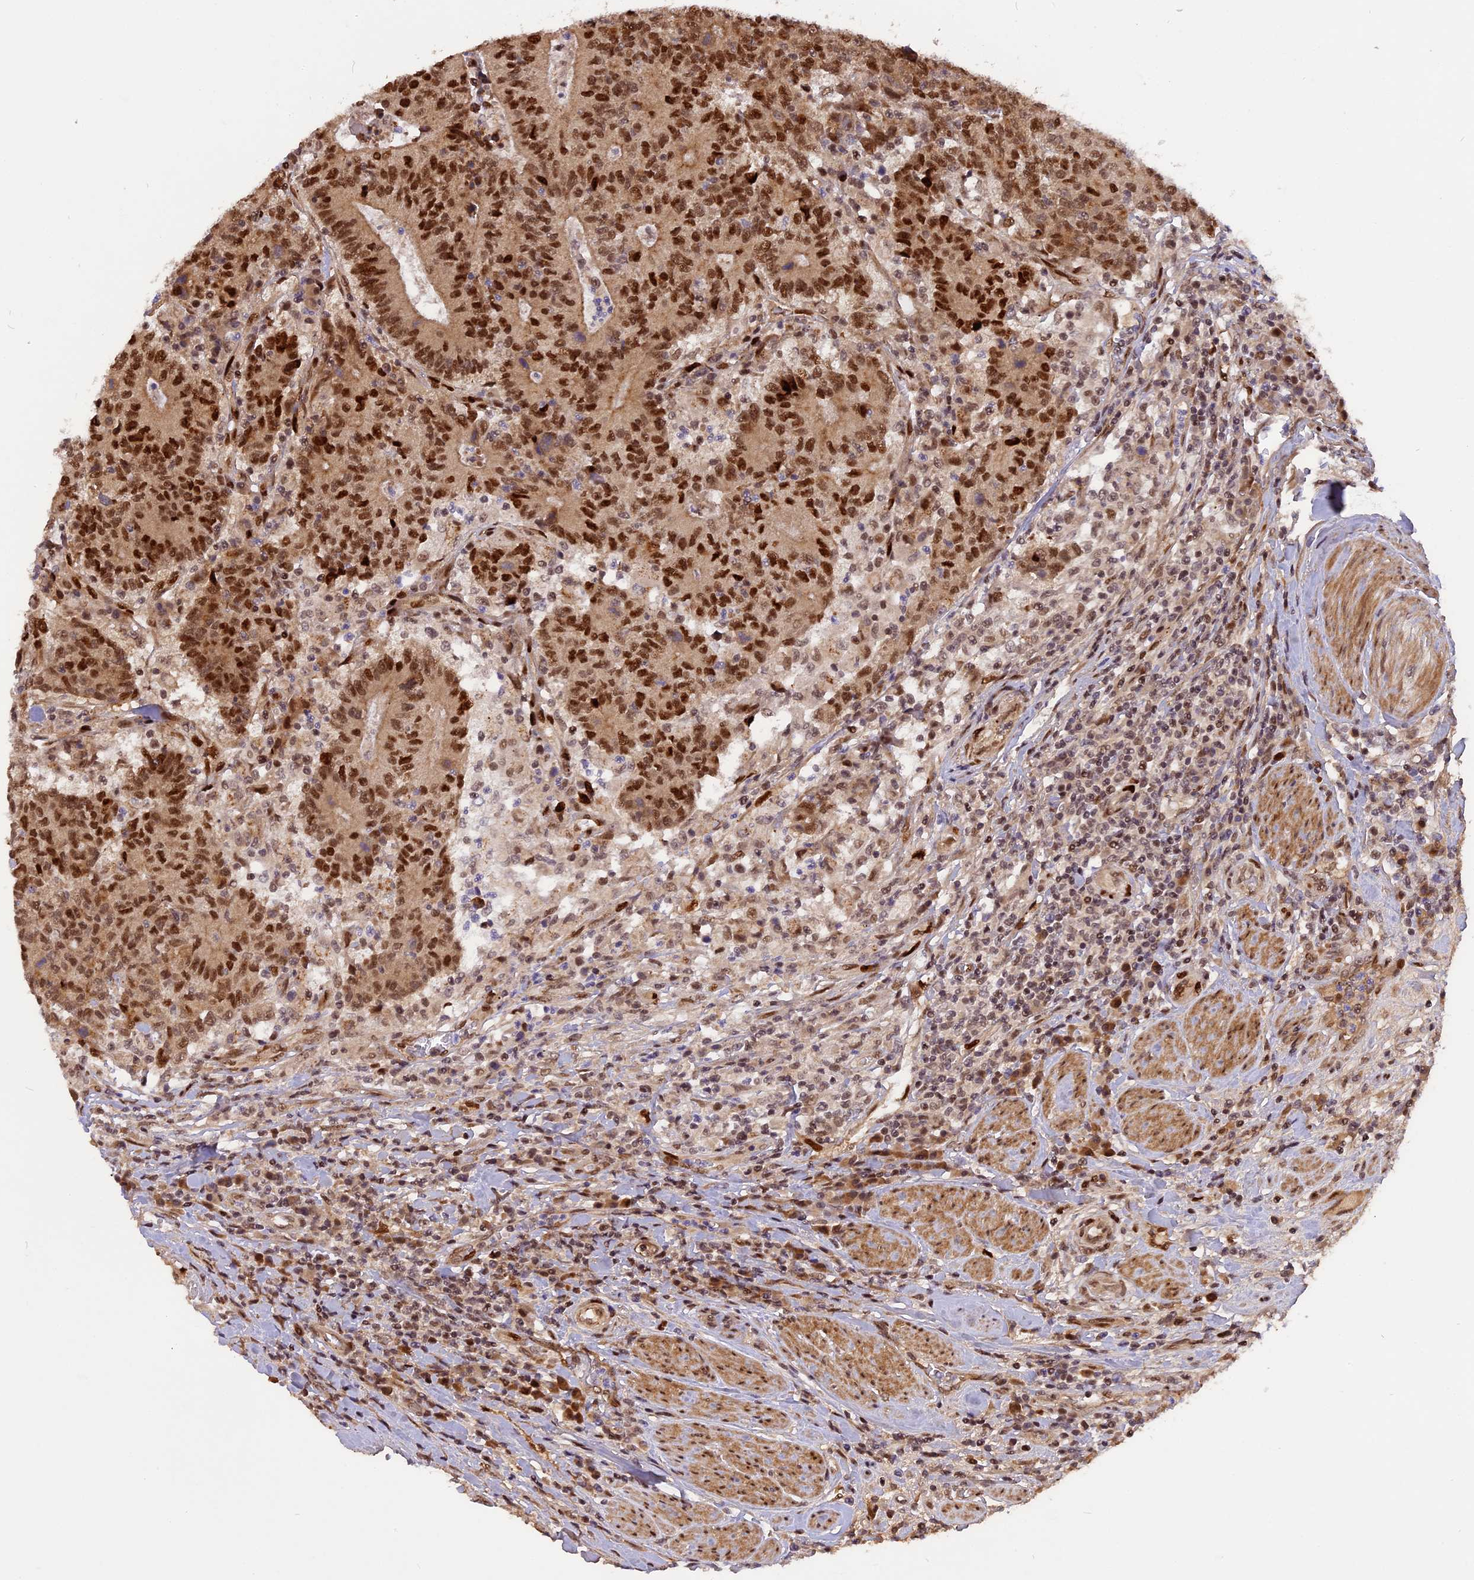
{"staining": {"intensity": "strong", "quantity": ">75%", "location": "nuclear"}, "tissue": "colorectal cancer", "cell_type": "Tumor cells", "image_type": "cancer", "snomed": [{"axis": "morphology", "description": "Adenocarcinoma, NOS"}, {"axis": "topography", "description": "Colon"}], "caption": "Adenocarcinoma (colorectal) stained for a protein (brown) reveals strong nuclear positive positivity in approximately >75% of tumor cells.", "gene": "MICALL1", "patient": {"sex": "female", "age": 75}}